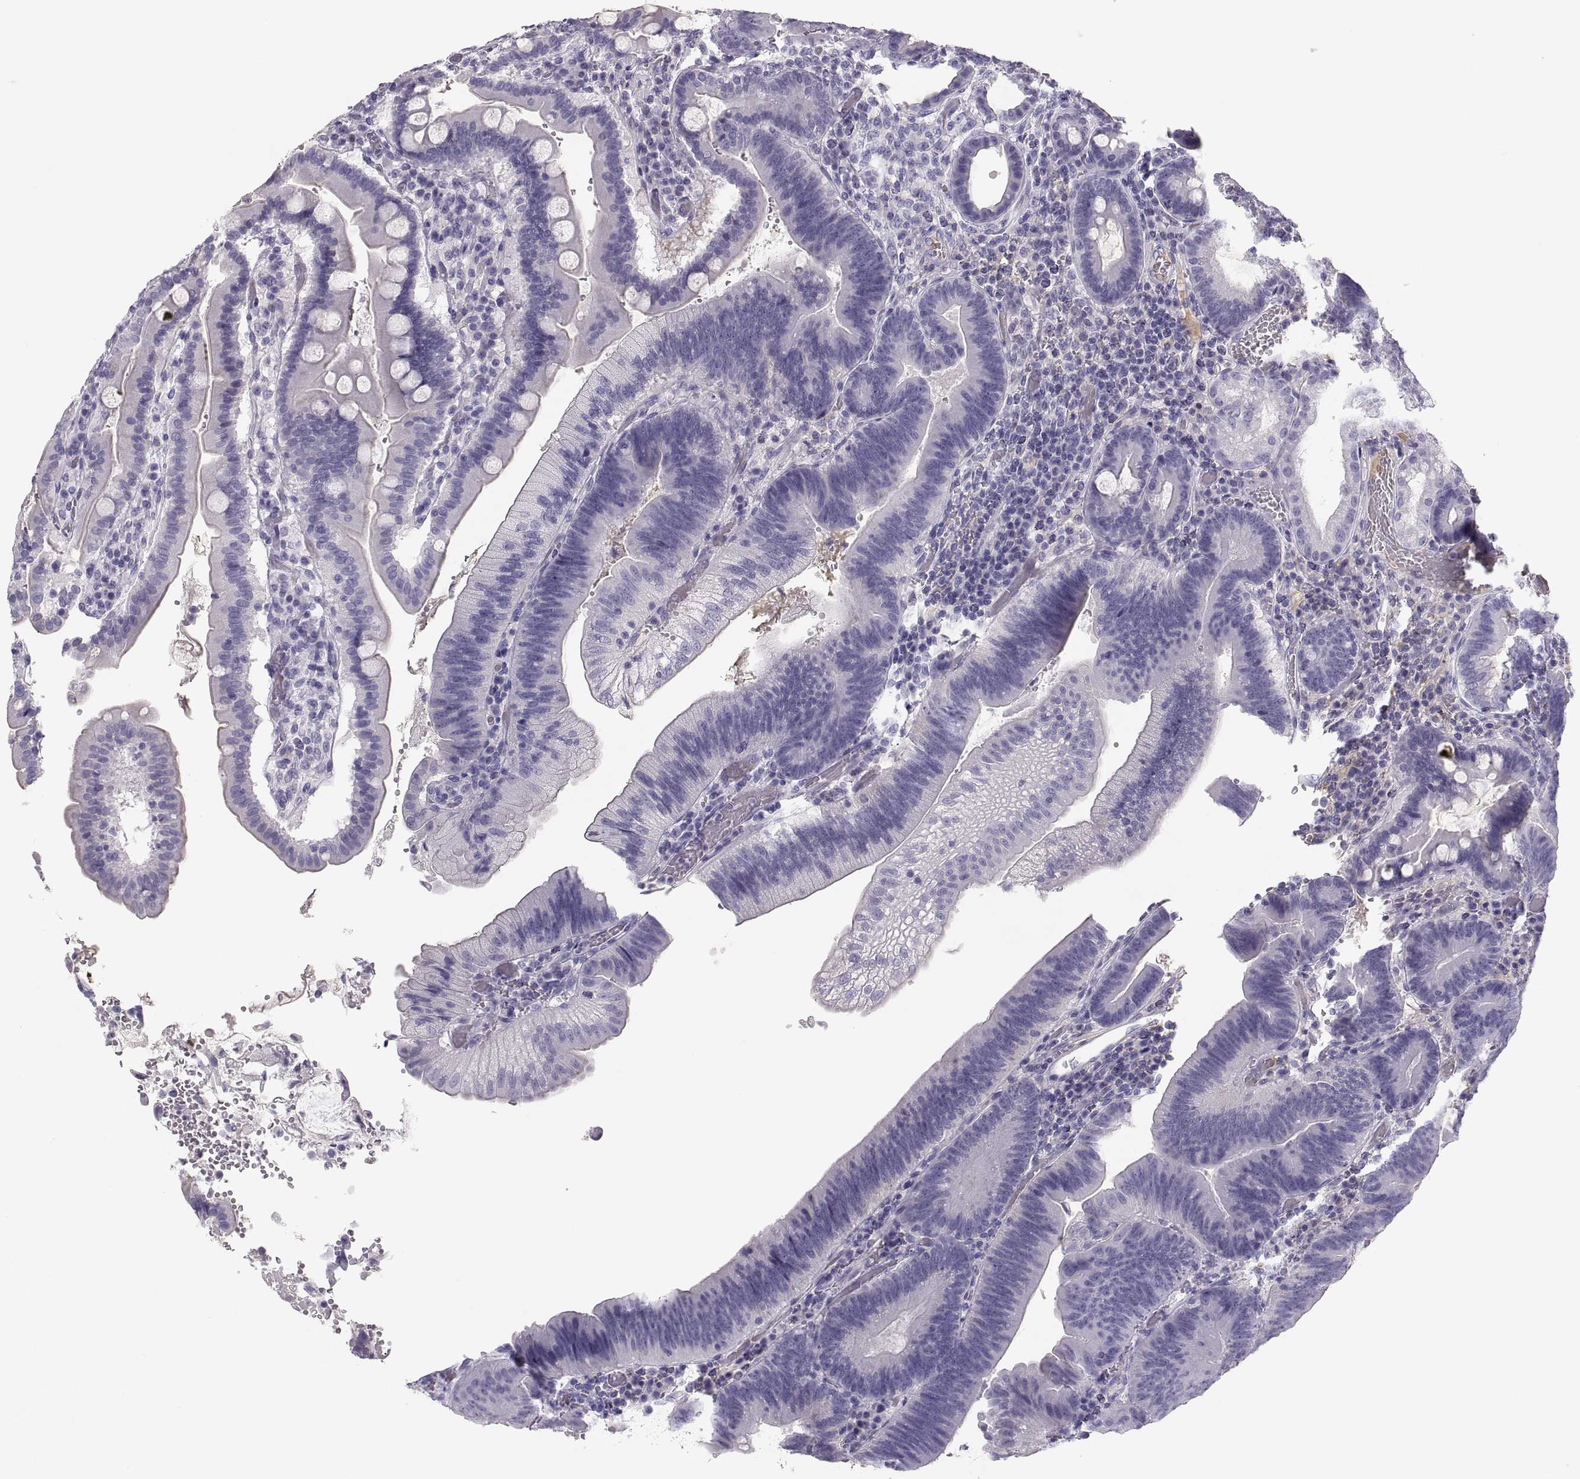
{"staining": {"intensity": "negative", "quantity": "none", "location": "none"}, "tissue": "duodenum", "cell_type": "Glandular cells", "image_type": "normal", "snomed": [{"axis": "morphology", "description": "Normal tissue, NOS"}, {"axis": "topography", "description": "Duodenum"}], "caption": "Glandular cells show no significant protein staining in unremarkable duodenum. (DAB (3,3'-diaminobenzidine) immunohistochemistry (IHC) visualized using brightfield microscopy, high magnification).", "gene": "MAGEB2", "patient": {"sex": "female", "age": 62}}